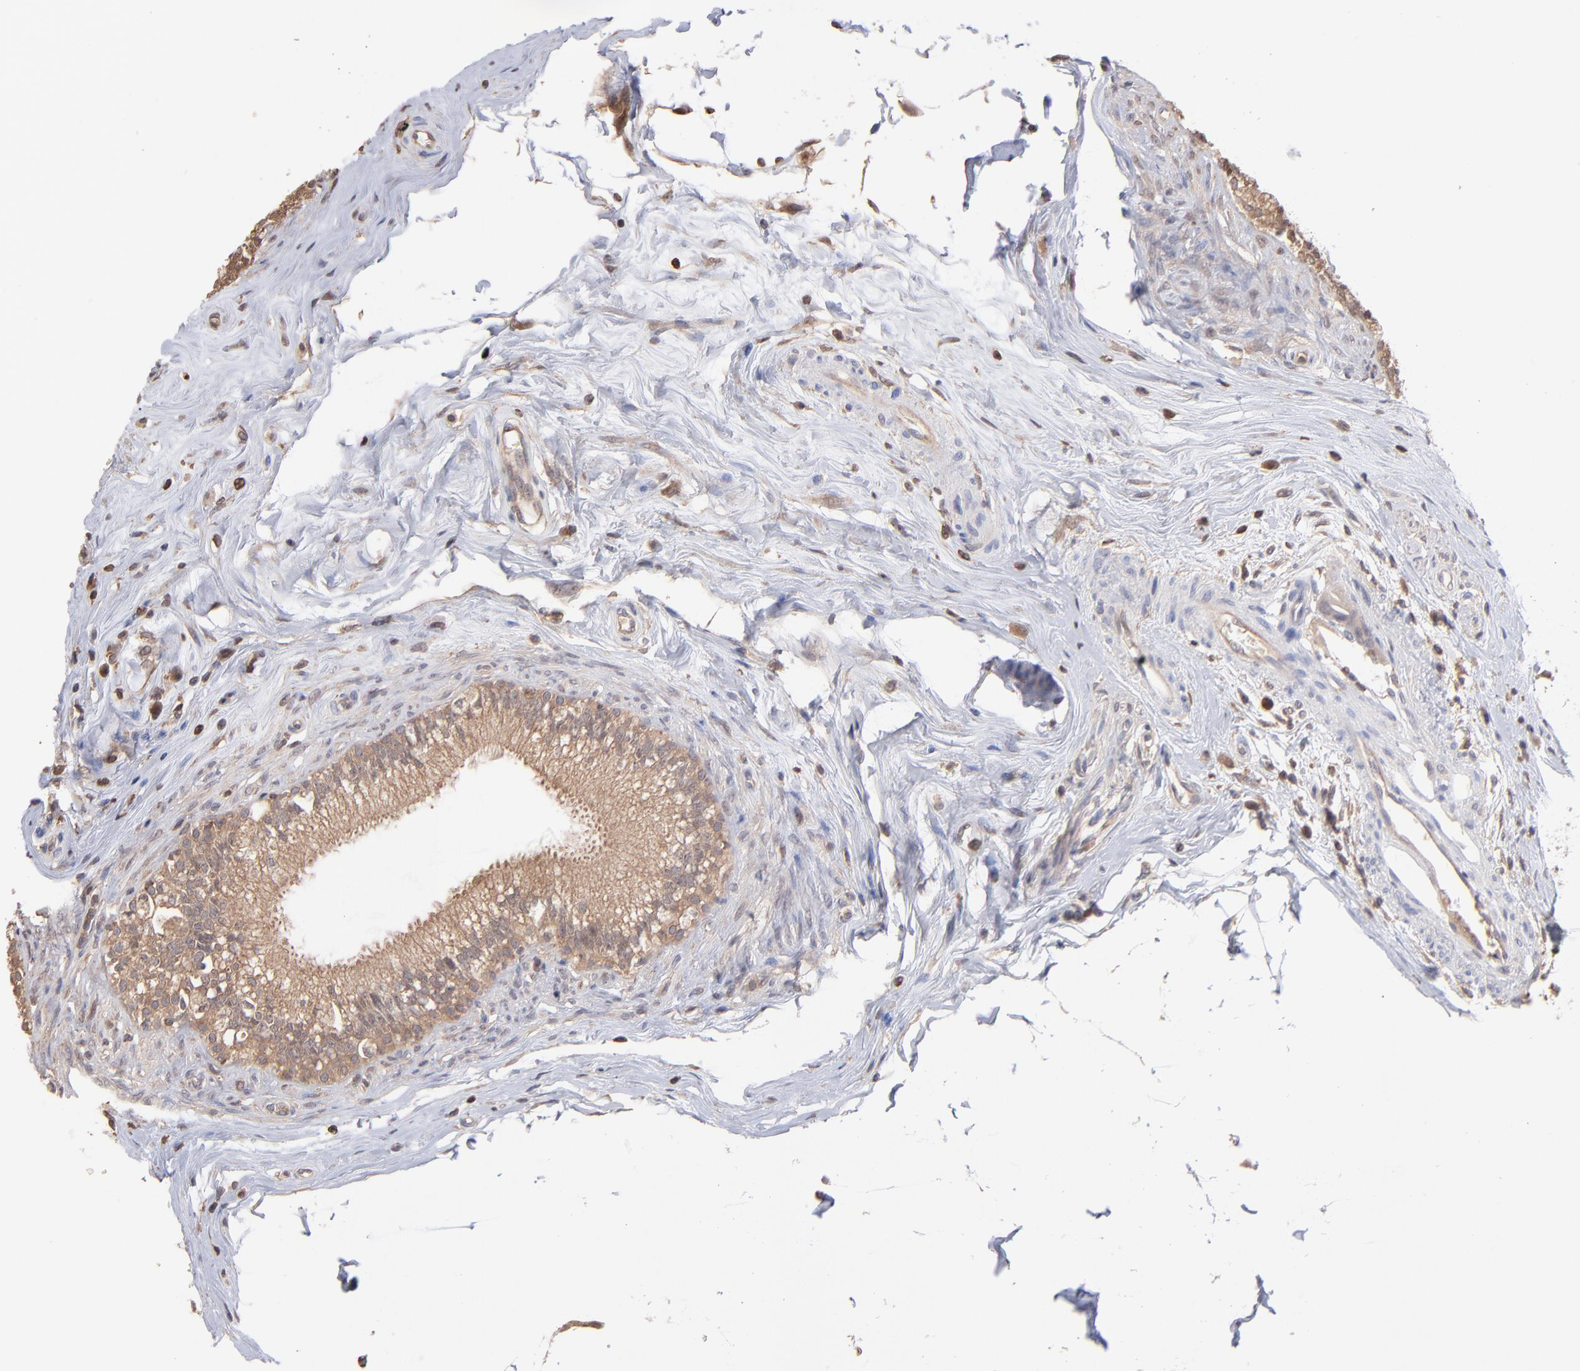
{"staining": {"intensity": "strong", "quantity": ">75%", "location": "cytoplasmic/membranous"}, "tissue": "epididymis", "cell_type": "Glandular cells", "image_type": "normal", "snomed": [{"axis": "morphology", "description": "Normal tissue, NOS"}, {"axis": "morphology", "description": "Inflammation, NOS"}, {"axis": "topography", "description": "Epididymis"}], "caption": "A high-resolution photomicrograph shows immunohistochemistry (IHC) staining of unremarkable epididymis, which demonstrates strong cytoplasmic/membranous positivity in approximately >75% of glandular cells.", "gene": "MAP2K2", "patient": {"sex": "male", "age": 84}}